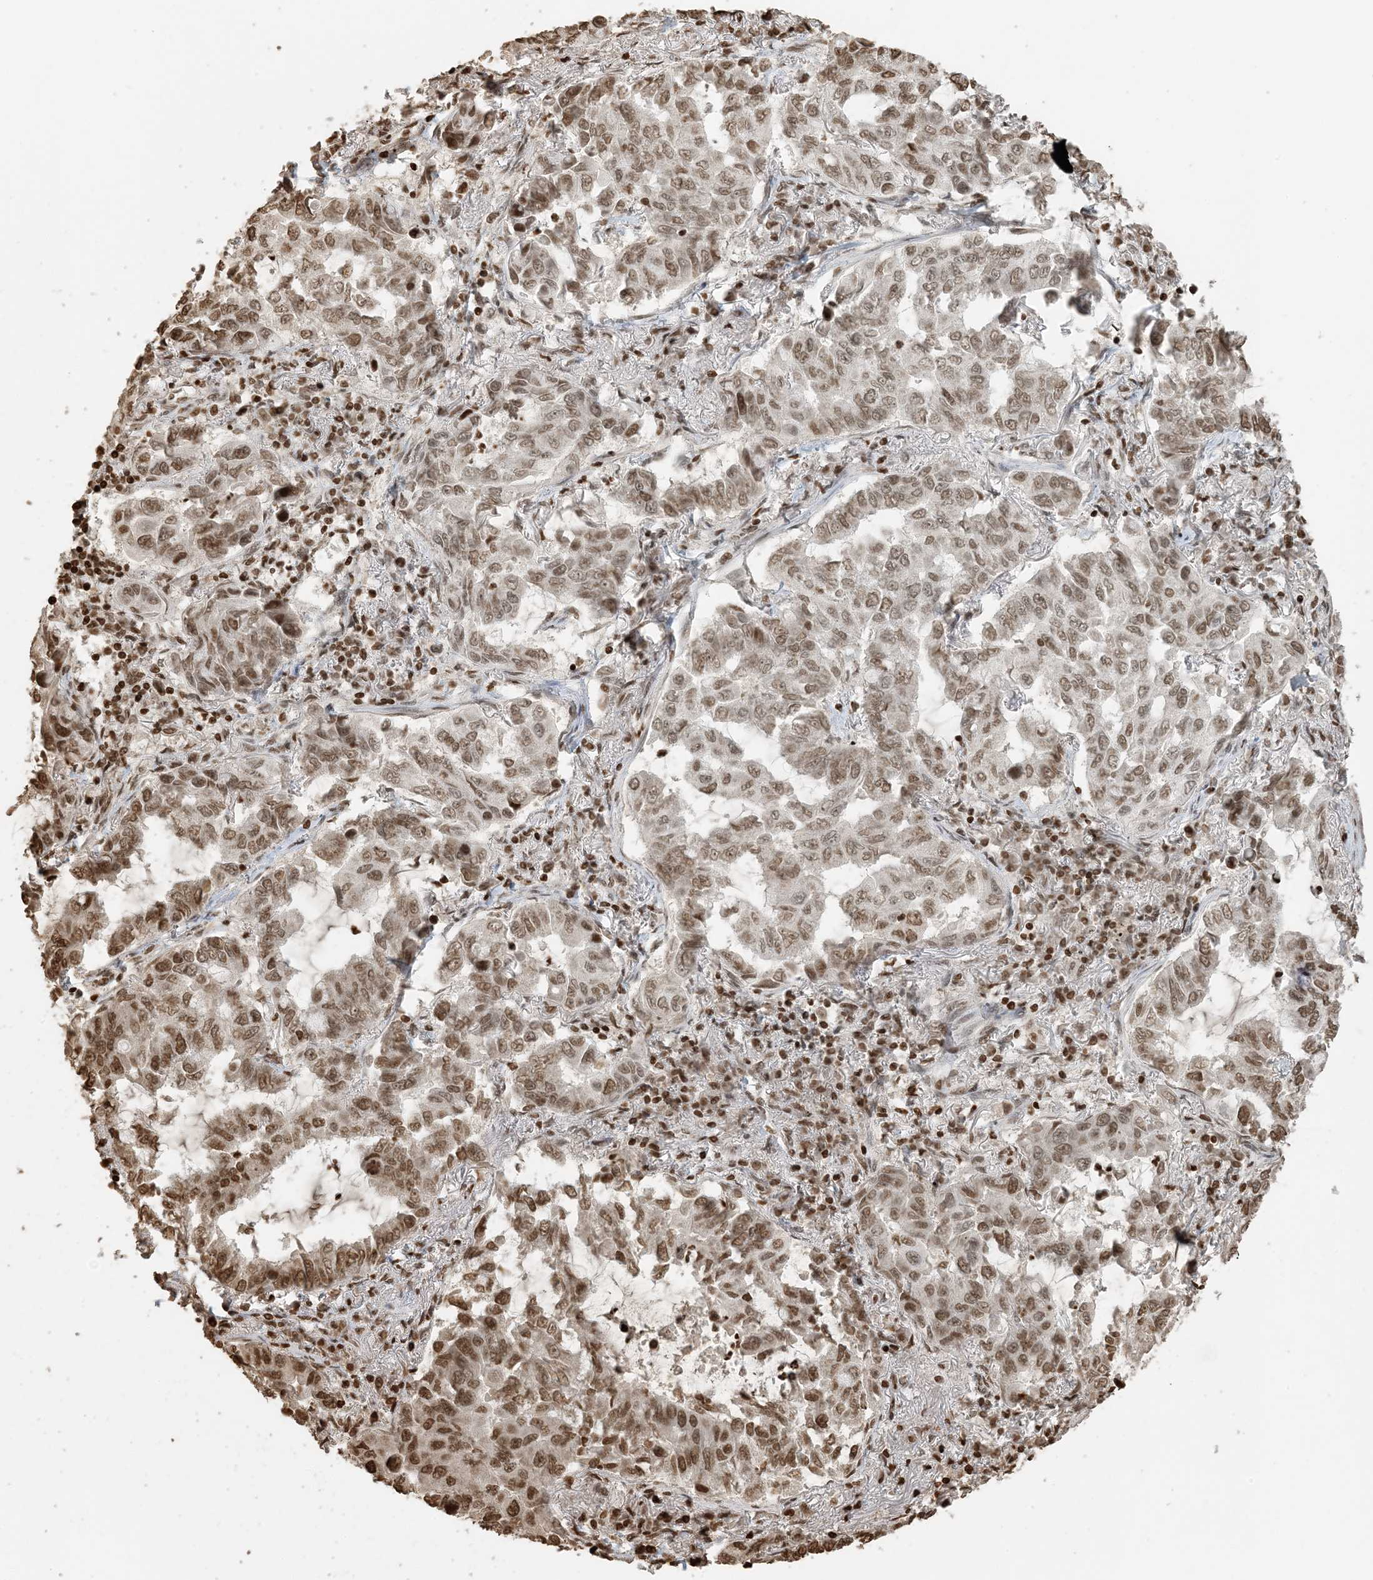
{"staining": {"intensity": "moderate", "quantity": ">75%", "location": "nuclear"}, "tissue": "lung cancer", "cell_type": "Tumor cells", "image_type": "cancer", "snomed": [{"axis": "morphology", "description": "Adenocarcinoma, NOS"}, {"axis": "topography", "description": "Lung"}], "caption": "Immunohistochemistry (IHC) photomicrograph of neoplastic tissue: lung cancer stained using immunohistochemistry (IHC) exhibits medium levels of moderate protein expression localized specifically in the nuclear of tumor cells, appearing as a nuclear brown color.", "gene": "H3-3B", "patient": {"sex": "male", "age": 64}}